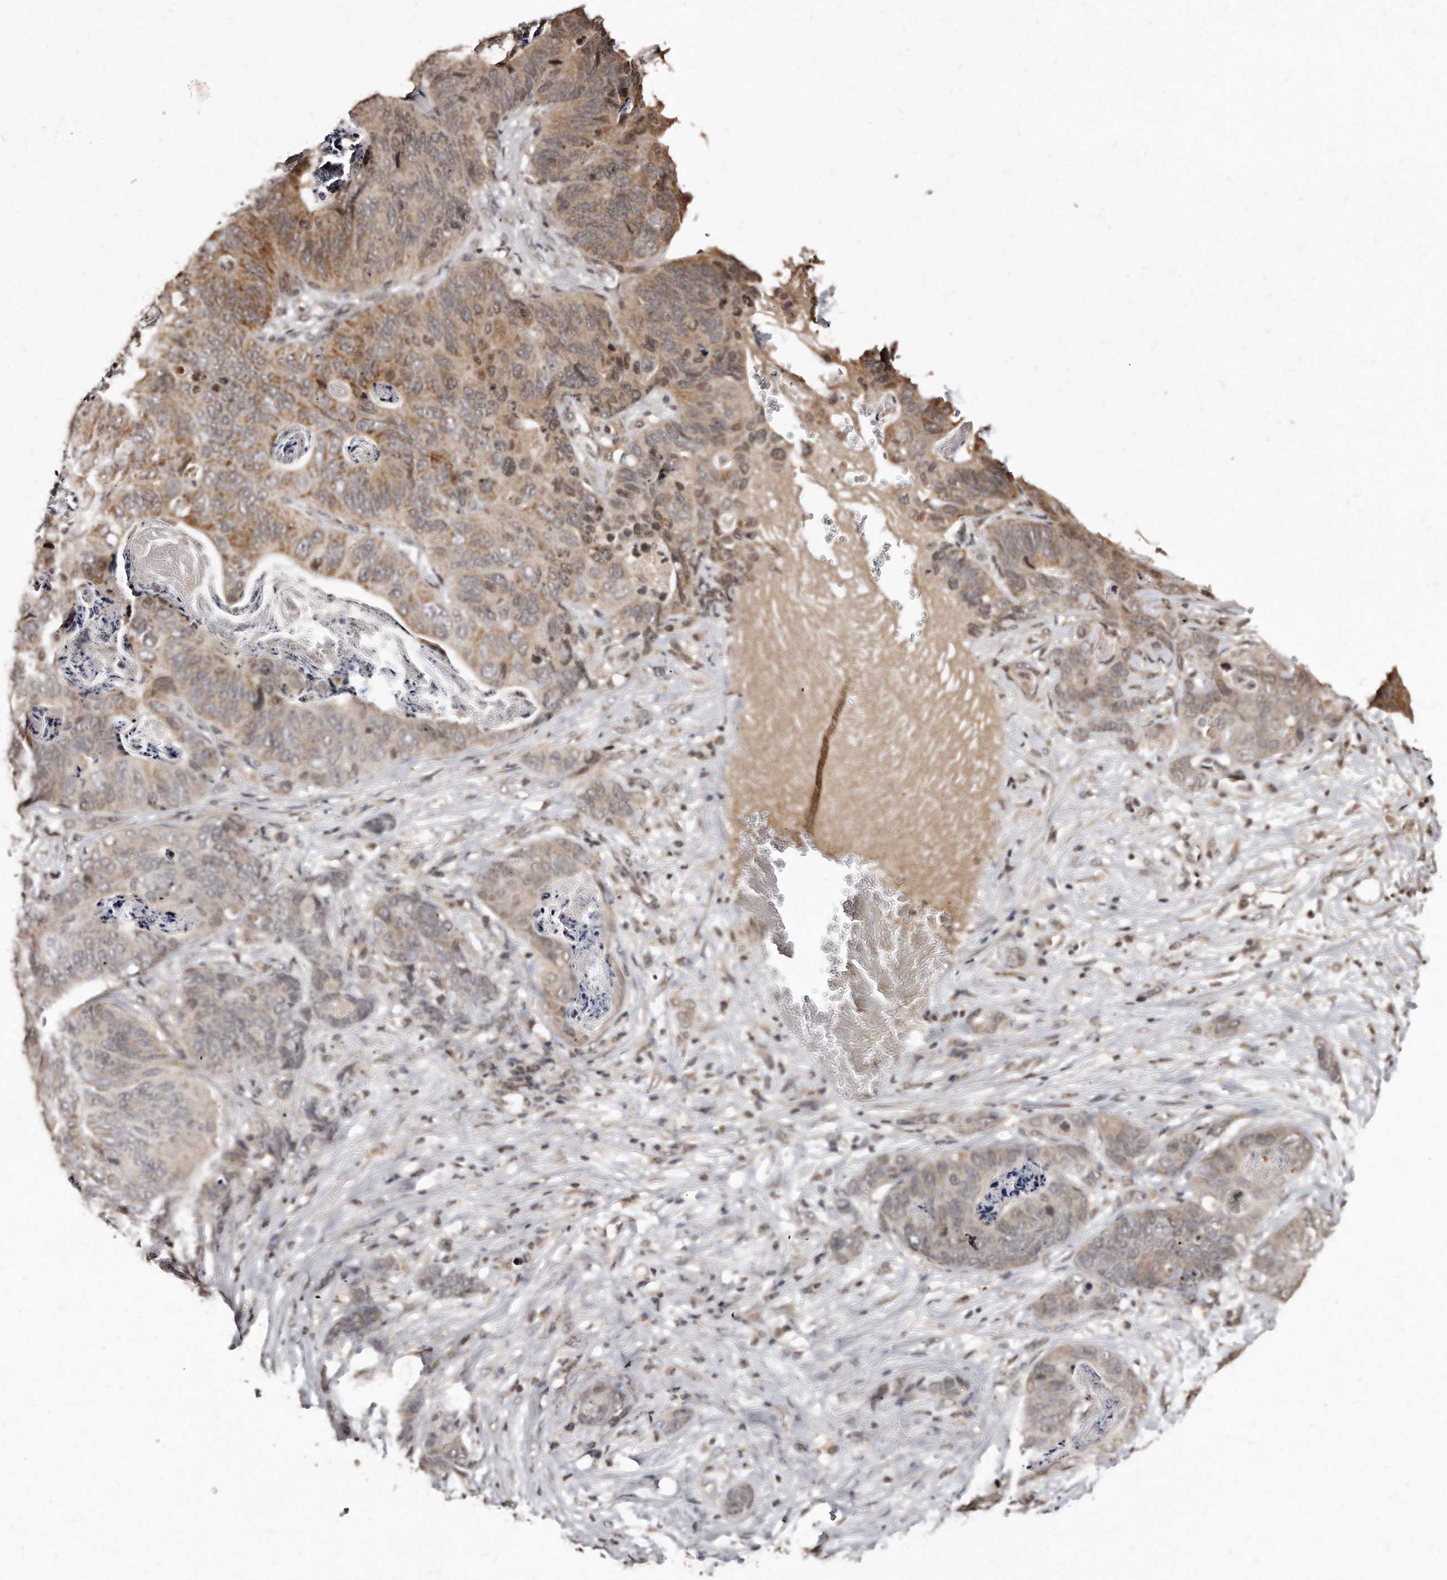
{"staining": {"intensity": "moderate", "quantity": "25%-75%", "location": "cytoplasmic/membranous,nuclear"}, "tissue": "stomach cancer", "cell_type": "Tumor cells", "image_type": "cancer", "snomed": [{"axis": "morphology", "description": "Normal tissue, NOS"}, {"axis": "morphology", "description": "Adenocarcinoma, NOS"}, {"axis": "topography", "description": "Stomach"}], "caption": "Human adenocarcinoma (stomach) stained for a protein (brown) demonstrates moderate cytoplasmic/membranous and nuclear positive staining in about 25%-75% of tumor cells.", "gene": "TSHR", "patient": {"sex": "female", "age": 89}}